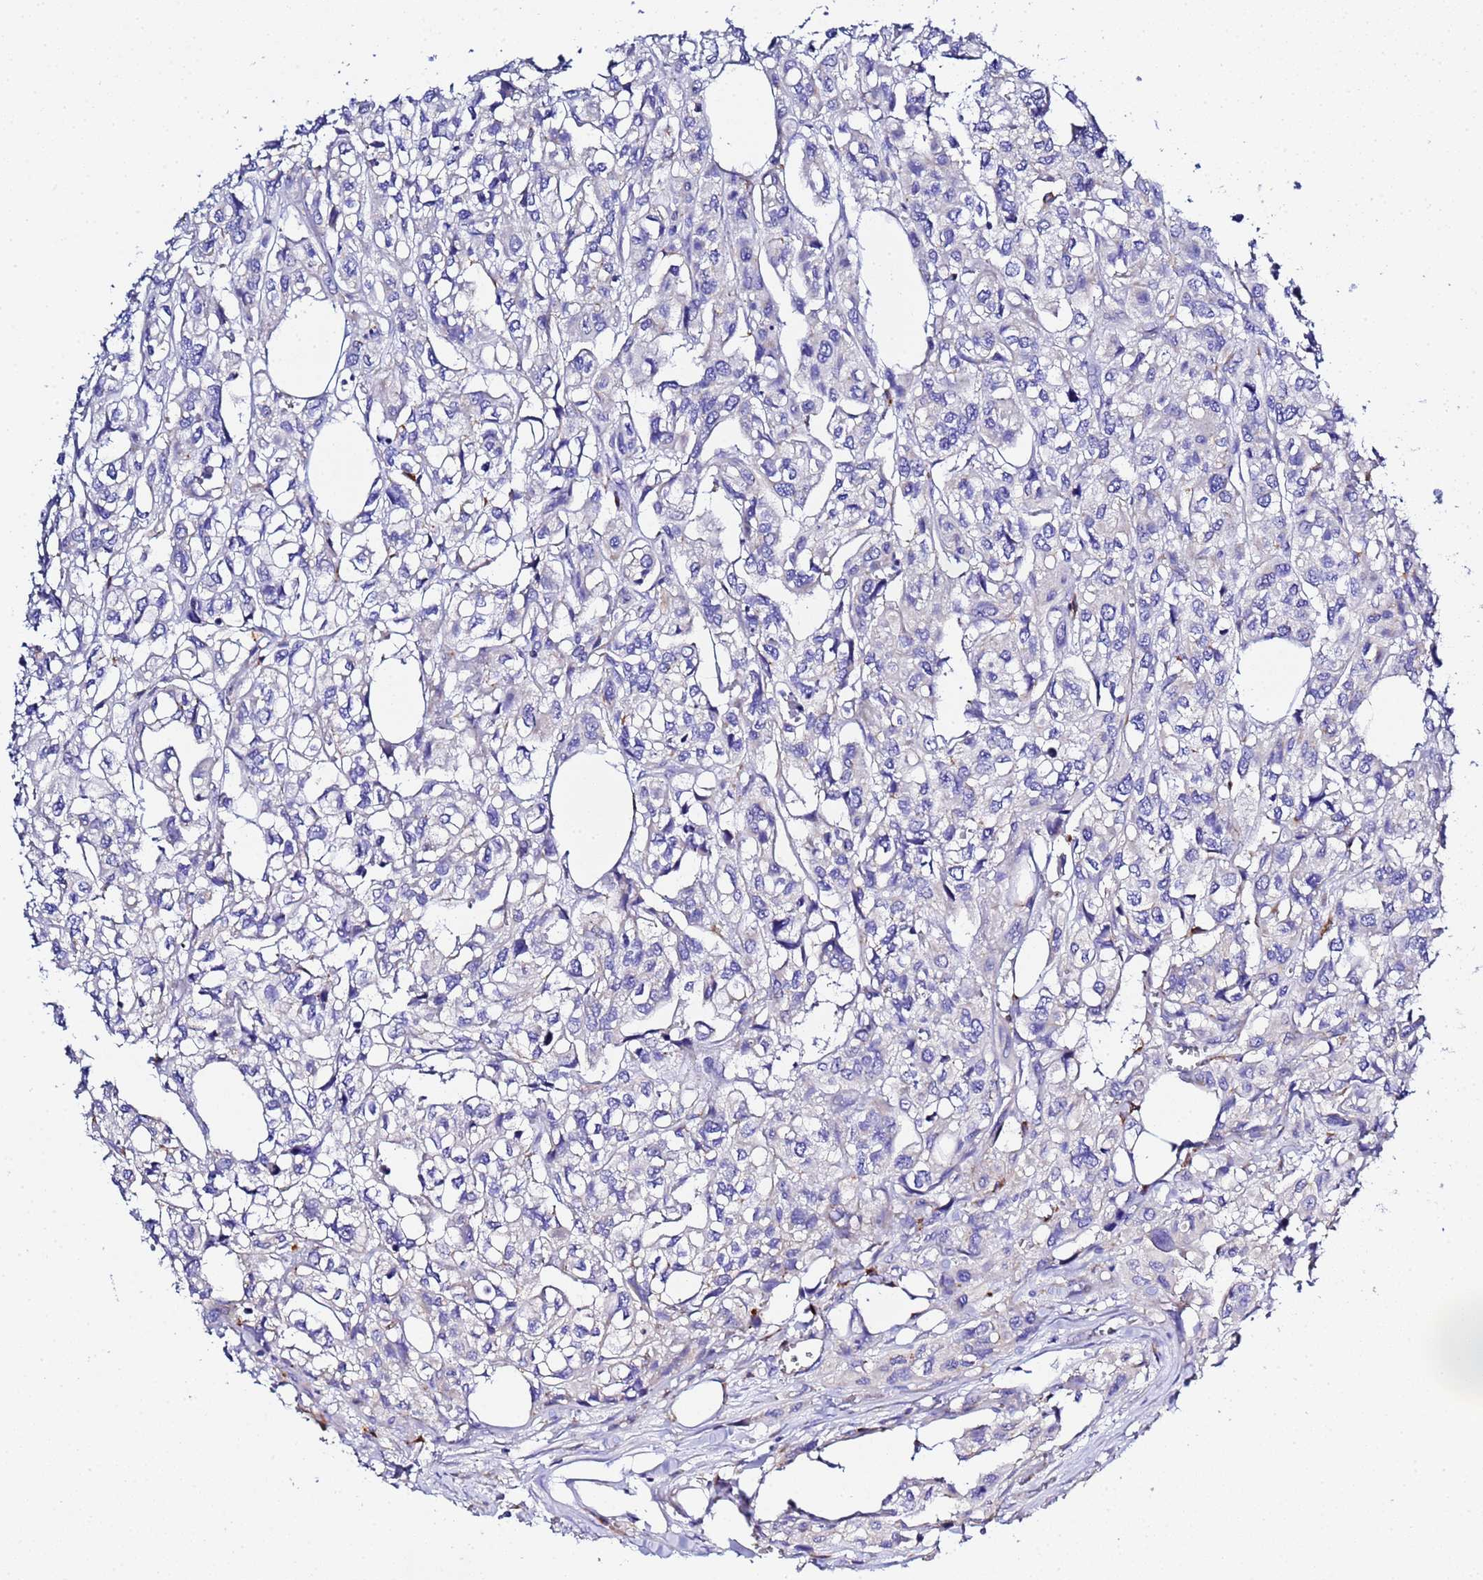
{"staining": {"intensity": "negative", "quantity": "none", "location": "none"}, "tissue": "urothelial cancer", "cell_type": "Tumor cells", "image_type": "cancer", "snomed": [{"axis": "morphology", "description": "Urothelial carcinoma, High grade"}, {"axis": "topography", "description": "Urinary bladder"}], "caption": "Tumor cells are negative for protein expression in human urothelial cancer.", "gene": "VTI1B", "patient": {"sex": "male", "age": 67}}